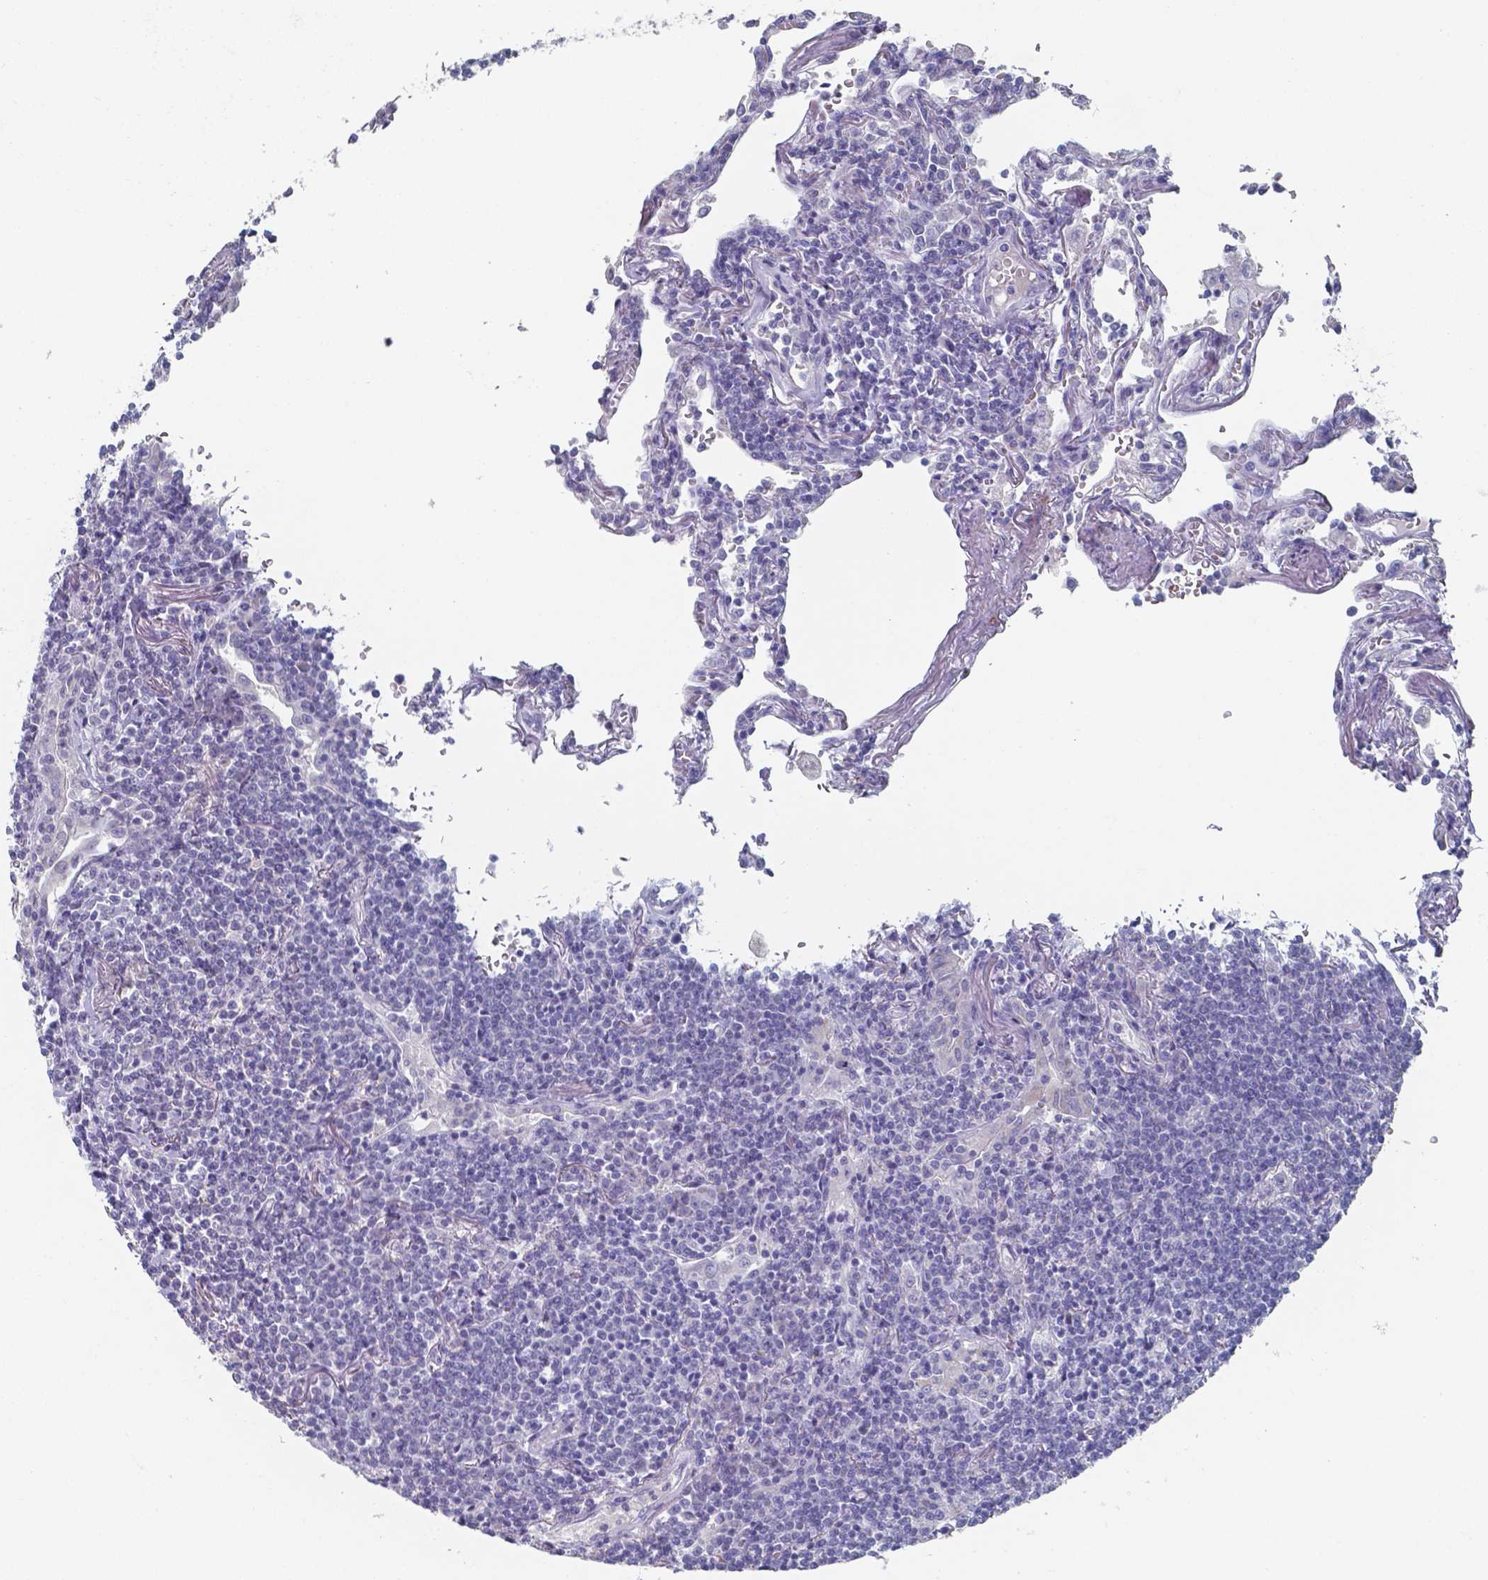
{"staining": {"intensity": "negative", "quantity": "none", "location": "none"}, "tissue": "lymphoma", "cell_type": "Tumor cells", "image_type": "cancer", "snomed": [{"axis": "morphology", "description": "Malignant lymphoma, non-Hodgkin's type, Low grade"}, {"axis": "topography", "description": "Lung"}], "caption": "Immunohistochemistry of human lymphoma exhibits no positivity in tumor cells.", "gene": "PLA2R1", "patient": {"sex": "female", "age": 71}}